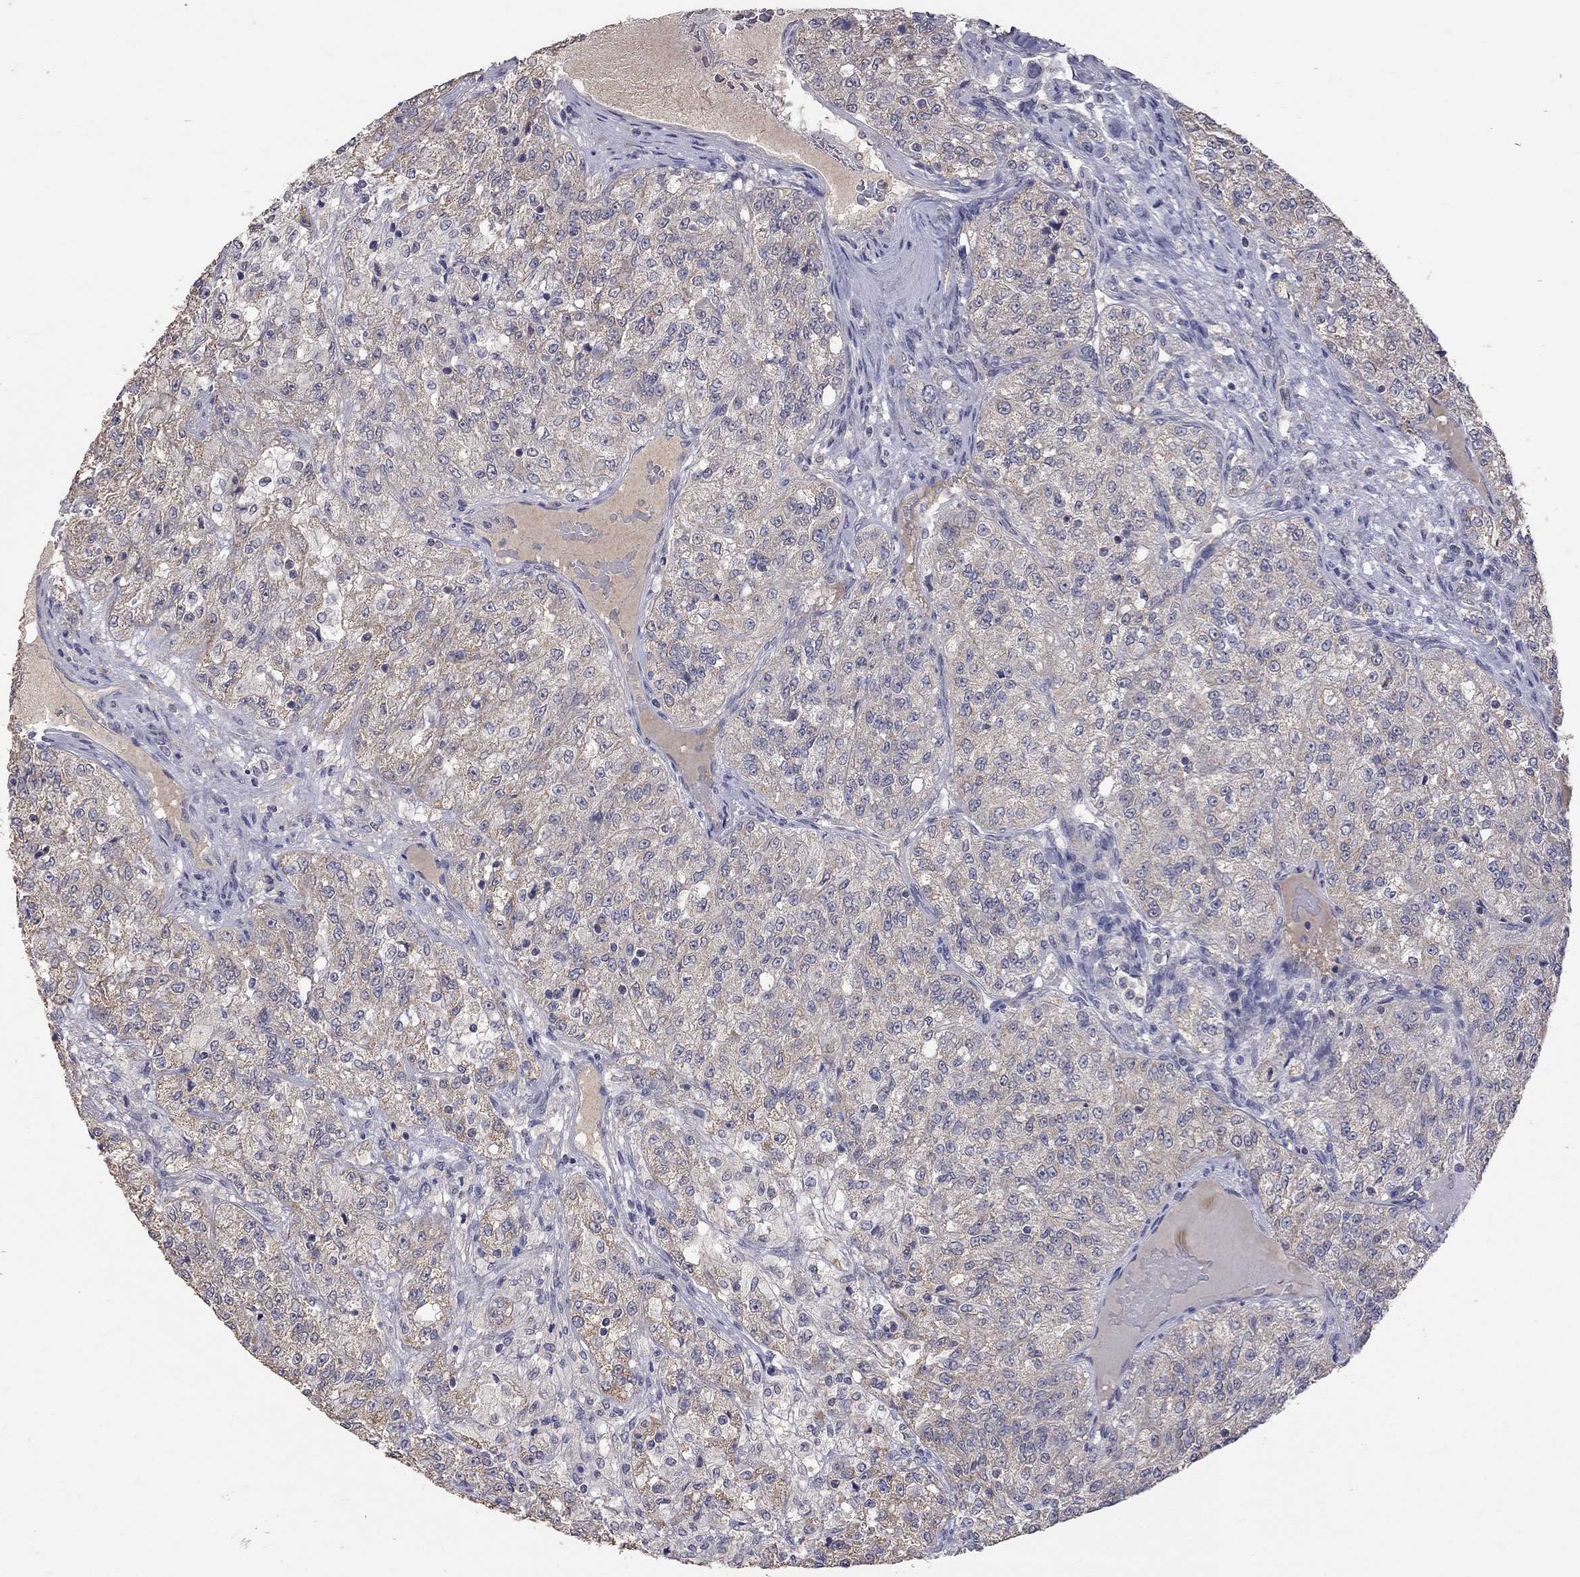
{"staining": {"intensity": "weak", "quantity": ">75%", "location": "cytoplasmic/membranous"}, "tissue": "renal cancer", "cell_type": "Tumor cells", "image_type": "cancer", "snomed": [{"axis": "morphology", "description": "Adenocarcinoma, NOS"}, {"axis": "topography", "description": "Kidney"}], "caption": "Protein staining of renal cancer tissue reveals weak cytoplasmic/membranous positivity in approximately >75% of tumor cells. (Brightfield microscopy of DAB IHC at high magnification).", "gene": "HTR6", "patient": {"sex": "female", "age": 63}}